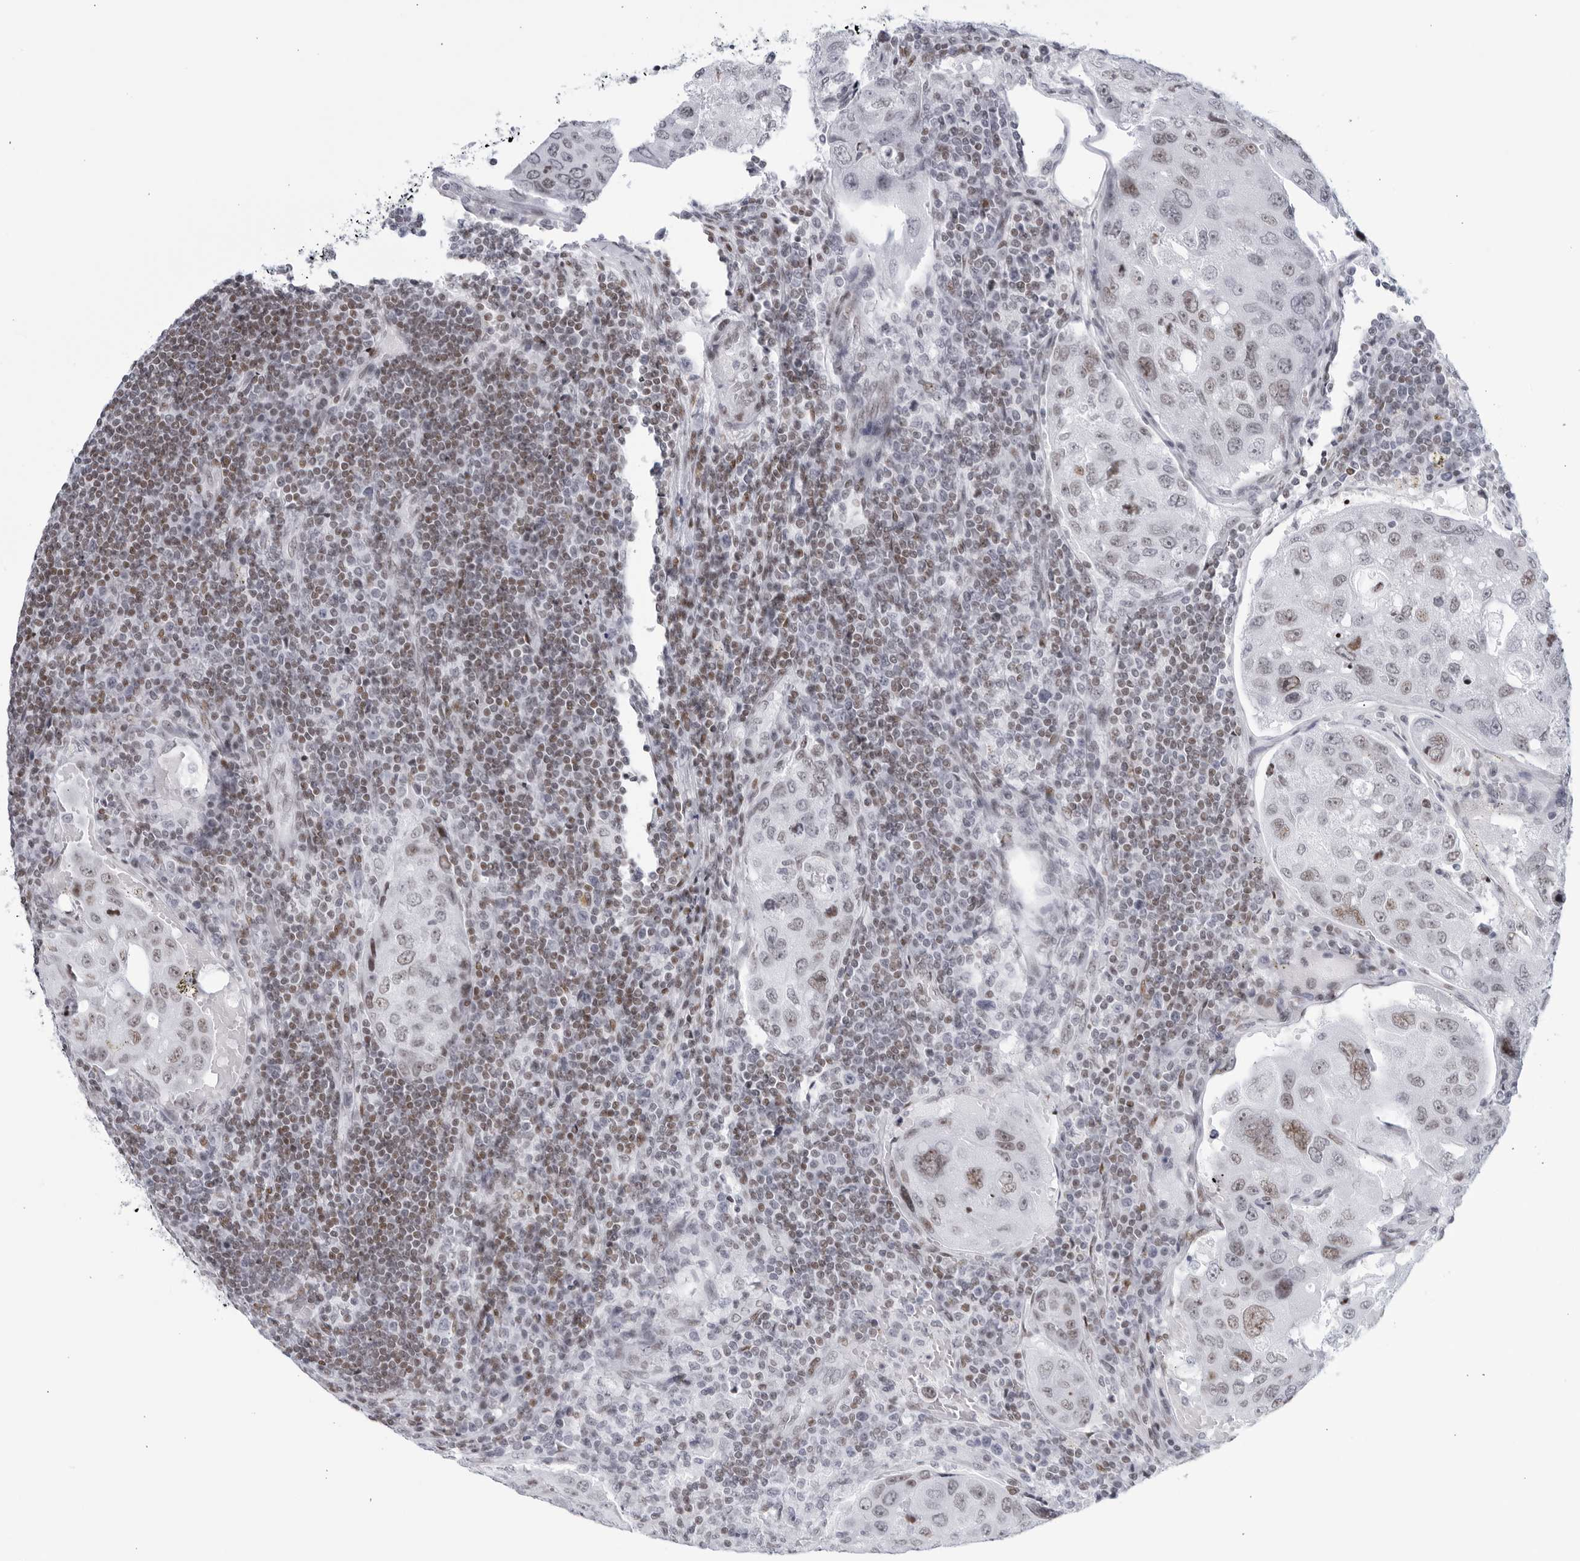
{"staining": {"intensity": "moderate", "quantity": "<25%", "location": "nuclear"}, "tissue": "urothelial cancer", "cell_type": "Tumor cells", "image_type": "cancer", "snomed": [{"axis": "morphology", "description": "Urothelial carcinoma, High grade"}, {"axis": "topography", "description": "Lymph node"}, {"axis": "topography", "description": "Urinary bladder"}], "caption": "This histopathology image reveals immunohistochemistry staining of high-grade urothelial carcinoma, with low moderate nuclear expression in approximately <25% of tumor cells.", "gene": "HP1BP3", "patient": {"sex": "male", "age": 51}}